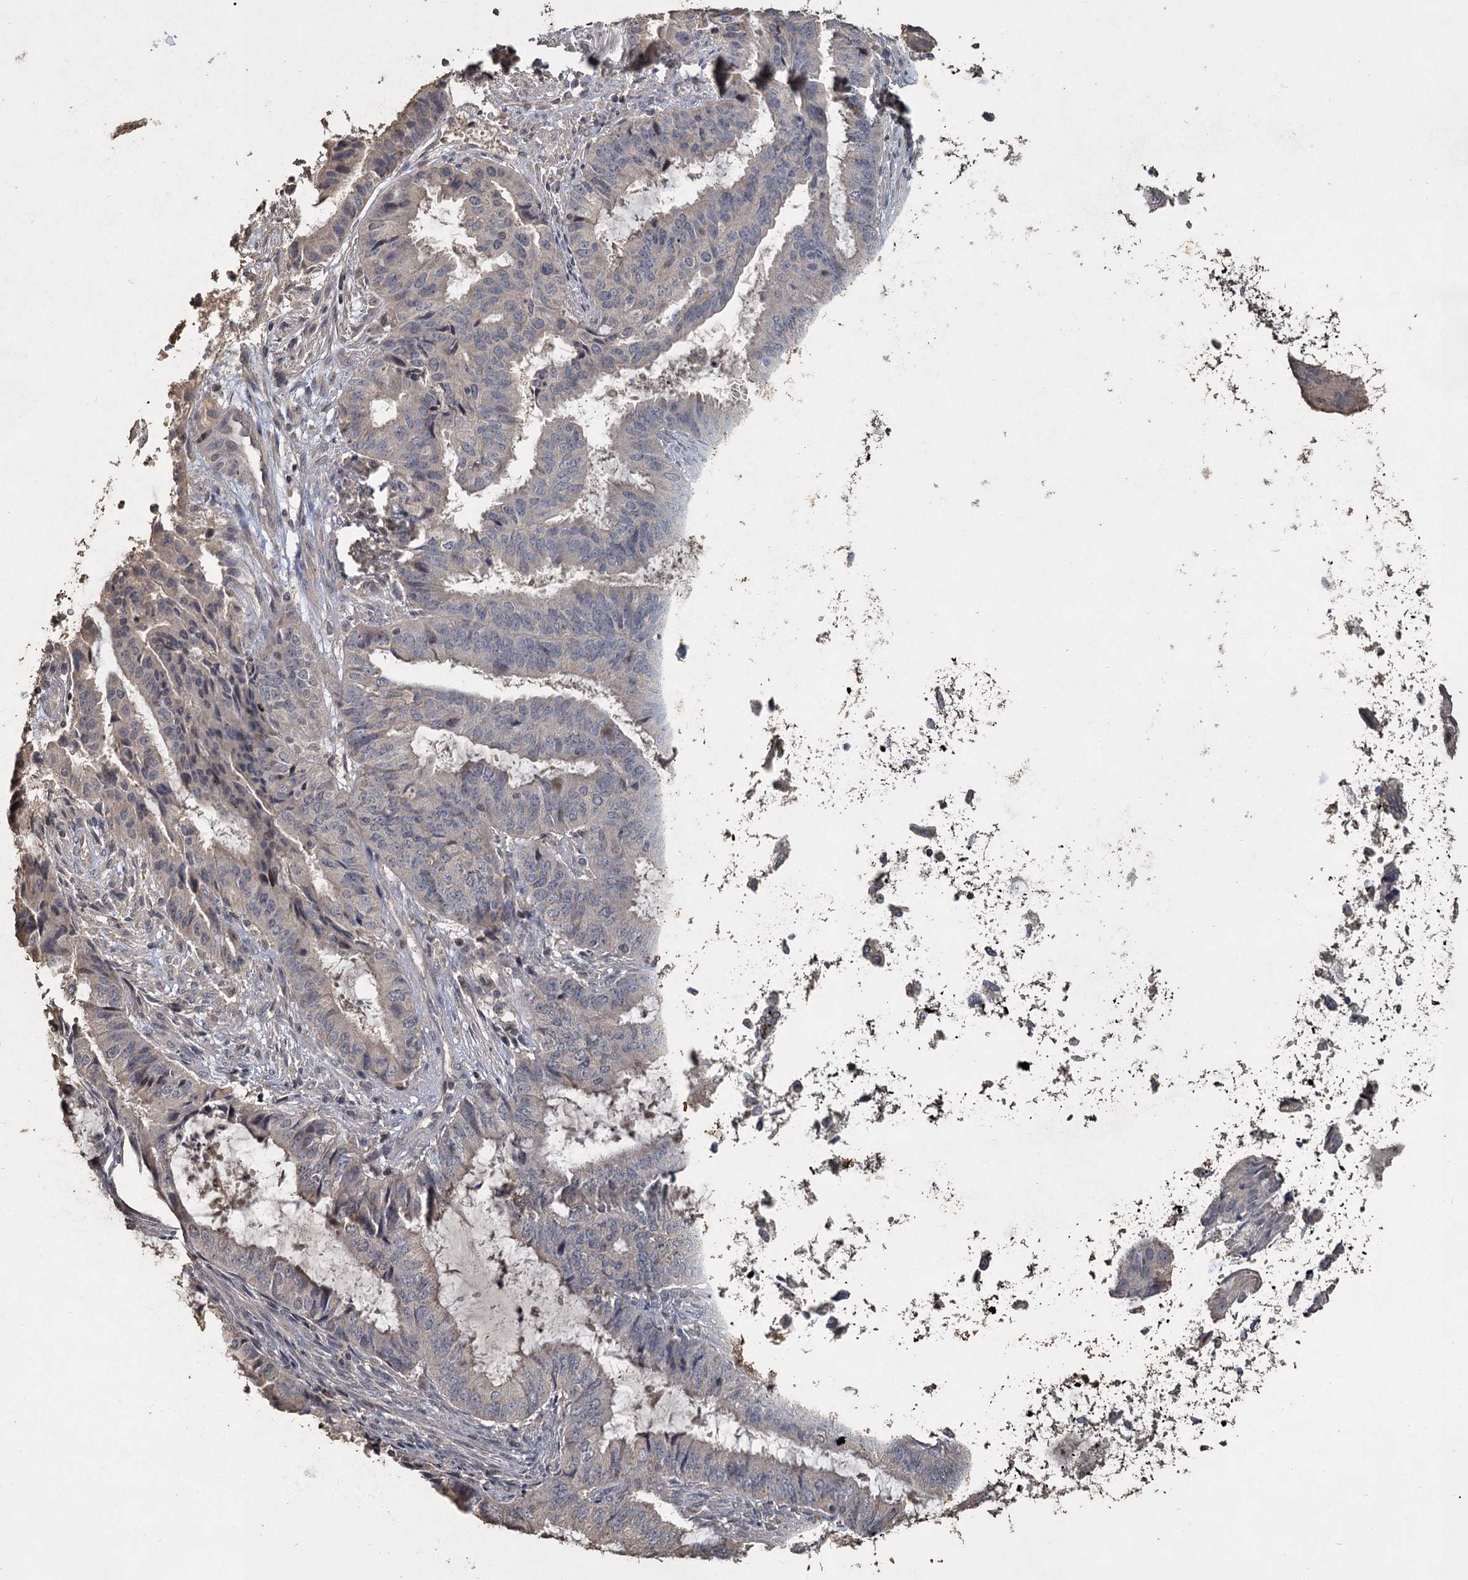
{"staining": {"intensity": "negative", "quantity": "none", "location": "none"}, "tissue": "endometrial cancer", "cell_type": "Tumor cells", "image_type": "cancer", "snomed": [{"axis": "morphology", "description": "Adenocarcinoma, NOS"}, {"axis": "topography", "description": "Endometrium"}], "caption": "Tumor cells are negative for protein expression in human adenocarcinoma (endometrial).", "gene": "CCDC61", "patient": {"sex": "female", "age": 51}}